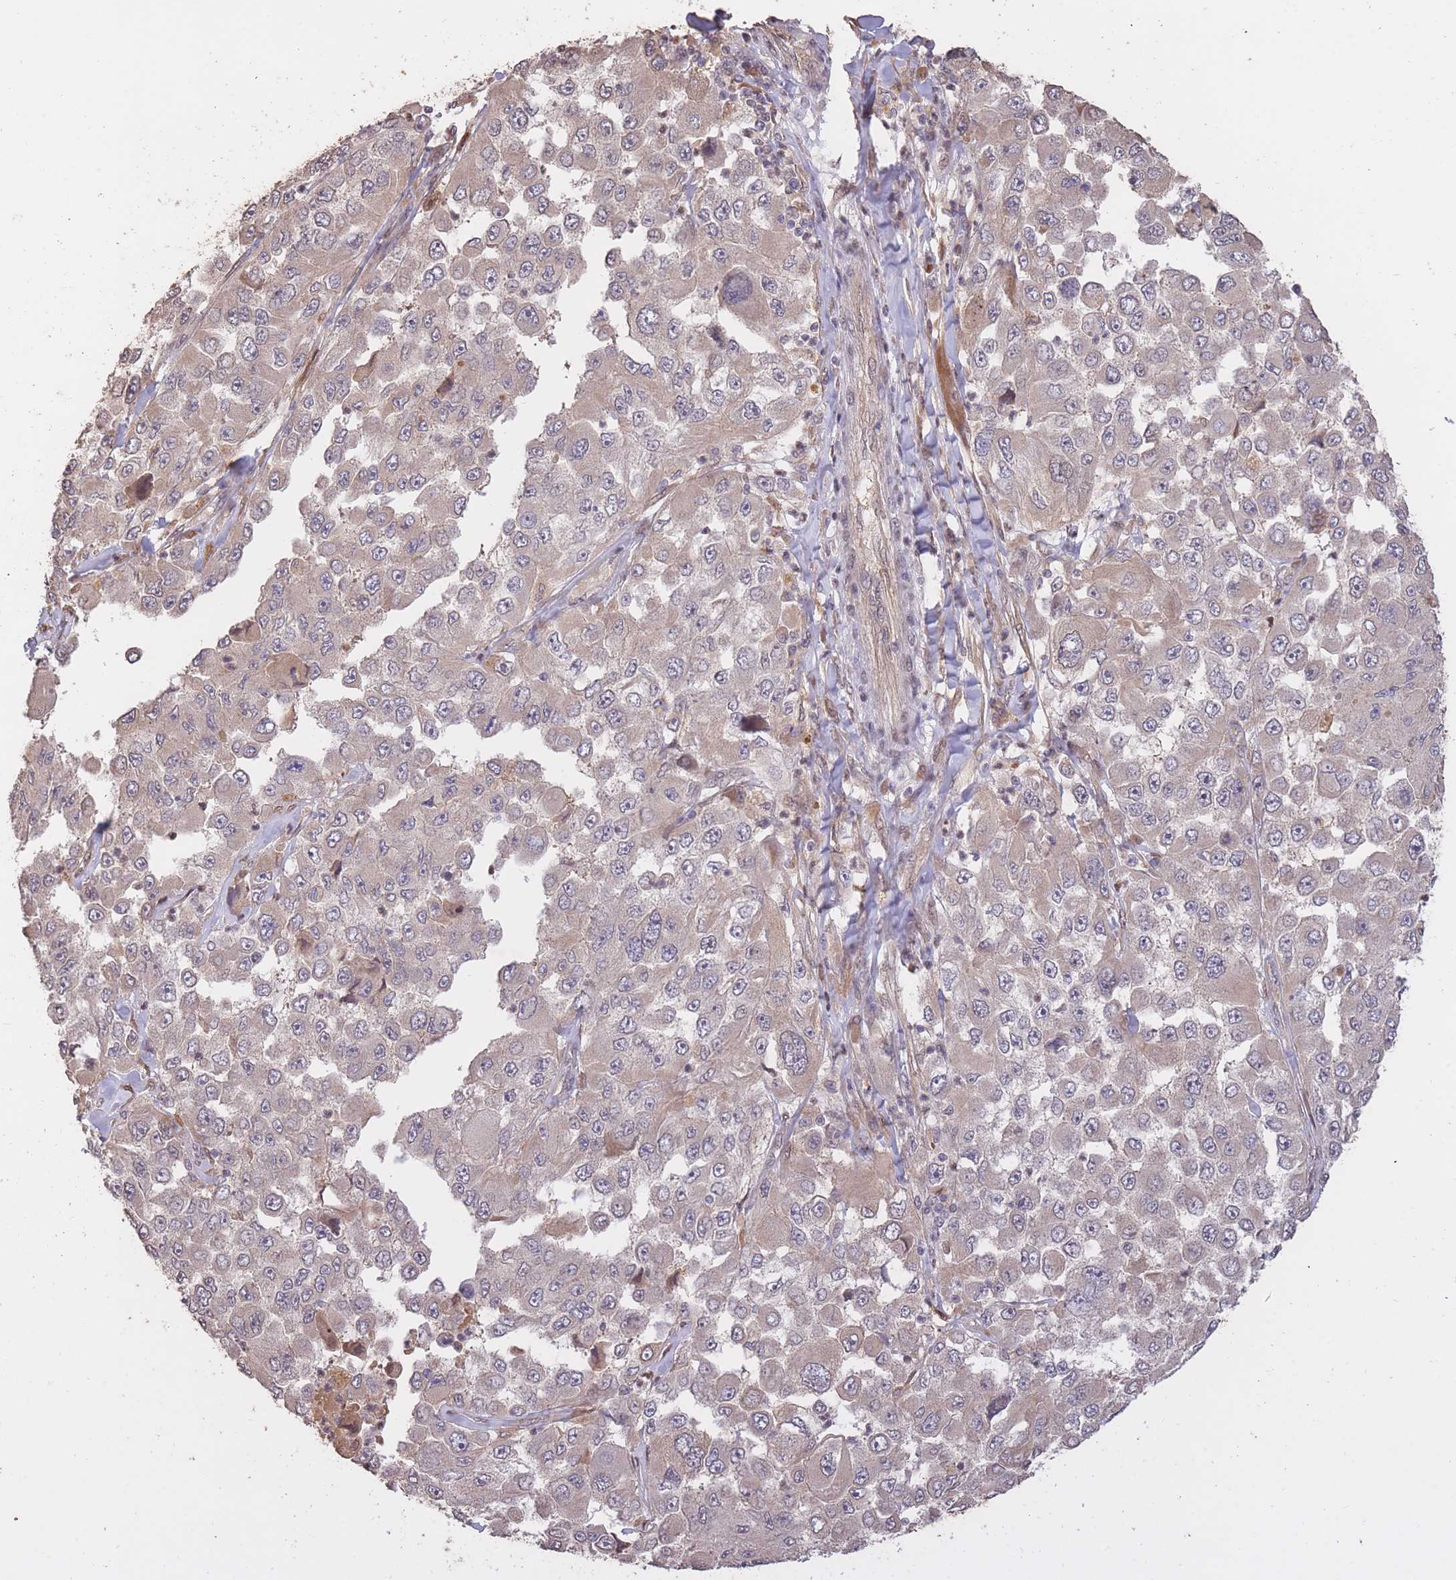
{"staining": {"intensity": "weak", "quantity": "<25%", "location": "cytoplasmic/membranous"}, "tissue": "melanoma", "cell_type": "Tumor cells", "image_type": "cancer", "snomed": [{"axis": "morphology", "description": "Malignant melanoma, Metastatic site"}, {"axis": "topography", "description": "Lymph node"}], "caption": "Photomicrograph shows no protein positivity in tumor cells of malignant melanoma (metastatic site) tissue. Nuclei are stained in blue.", "gene": "RGS14", "patient": {"sex": "male", "age": 62}}